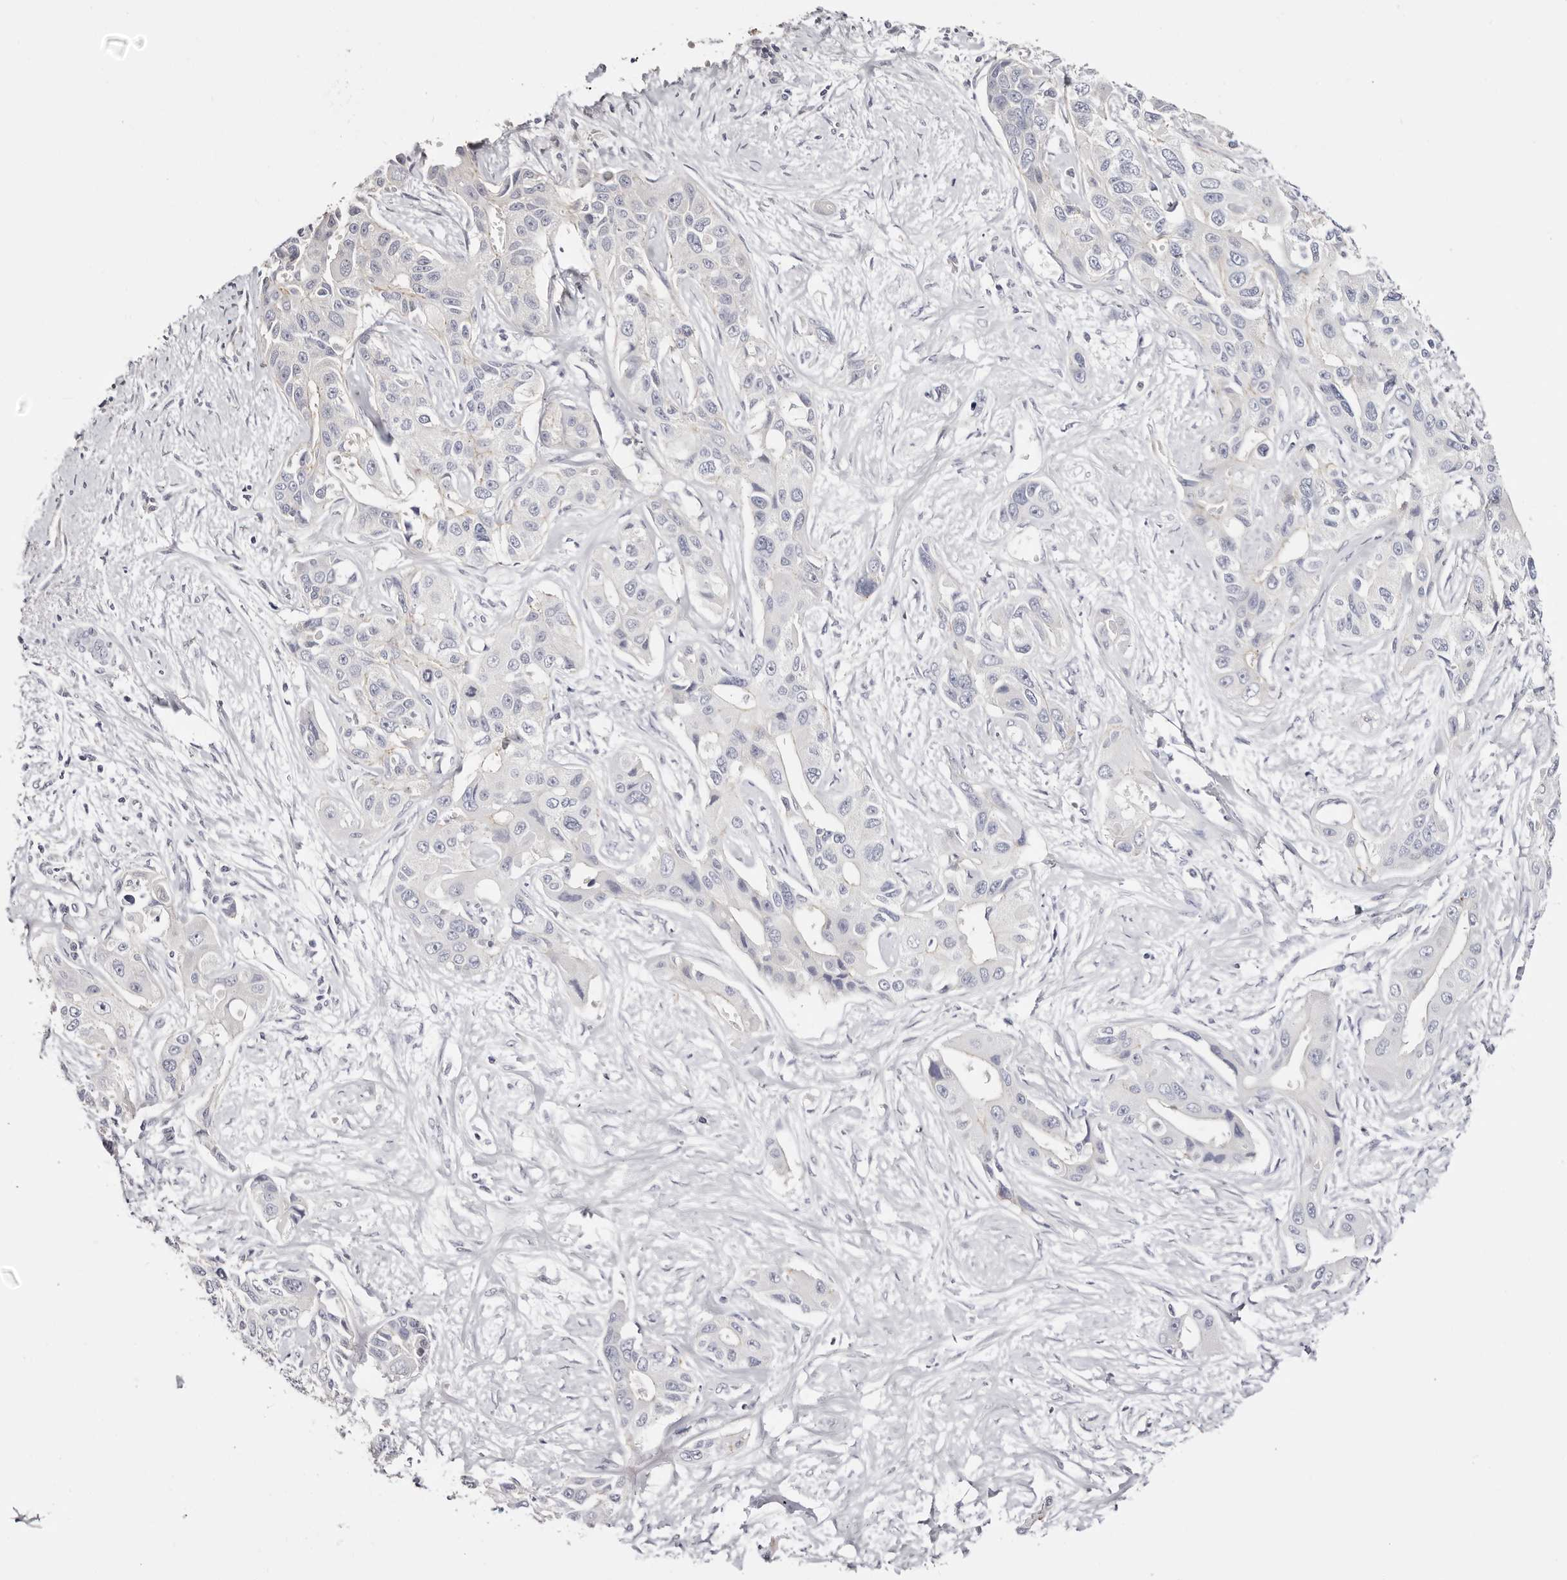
{"staining": {"intensity": "negative", "quantity": "none", "location": "none"}, "tissue": "liver cancer", "cell_type": "Tumor cells", "image_type": "cancer", "snomed": [{"axis": "morphology", "description": "Cholangiocarcinoma"}, {"axis": "topography", "description": "Liver"}], "caption": "DAB (3,3'-diaminobenzidine) immunohistochemical staining of liver cholangiocarcinoma demonstrates no significant expression in tumor cells.", "gene": "ROM1", "patient": {"sex": "male", "age": 59}}